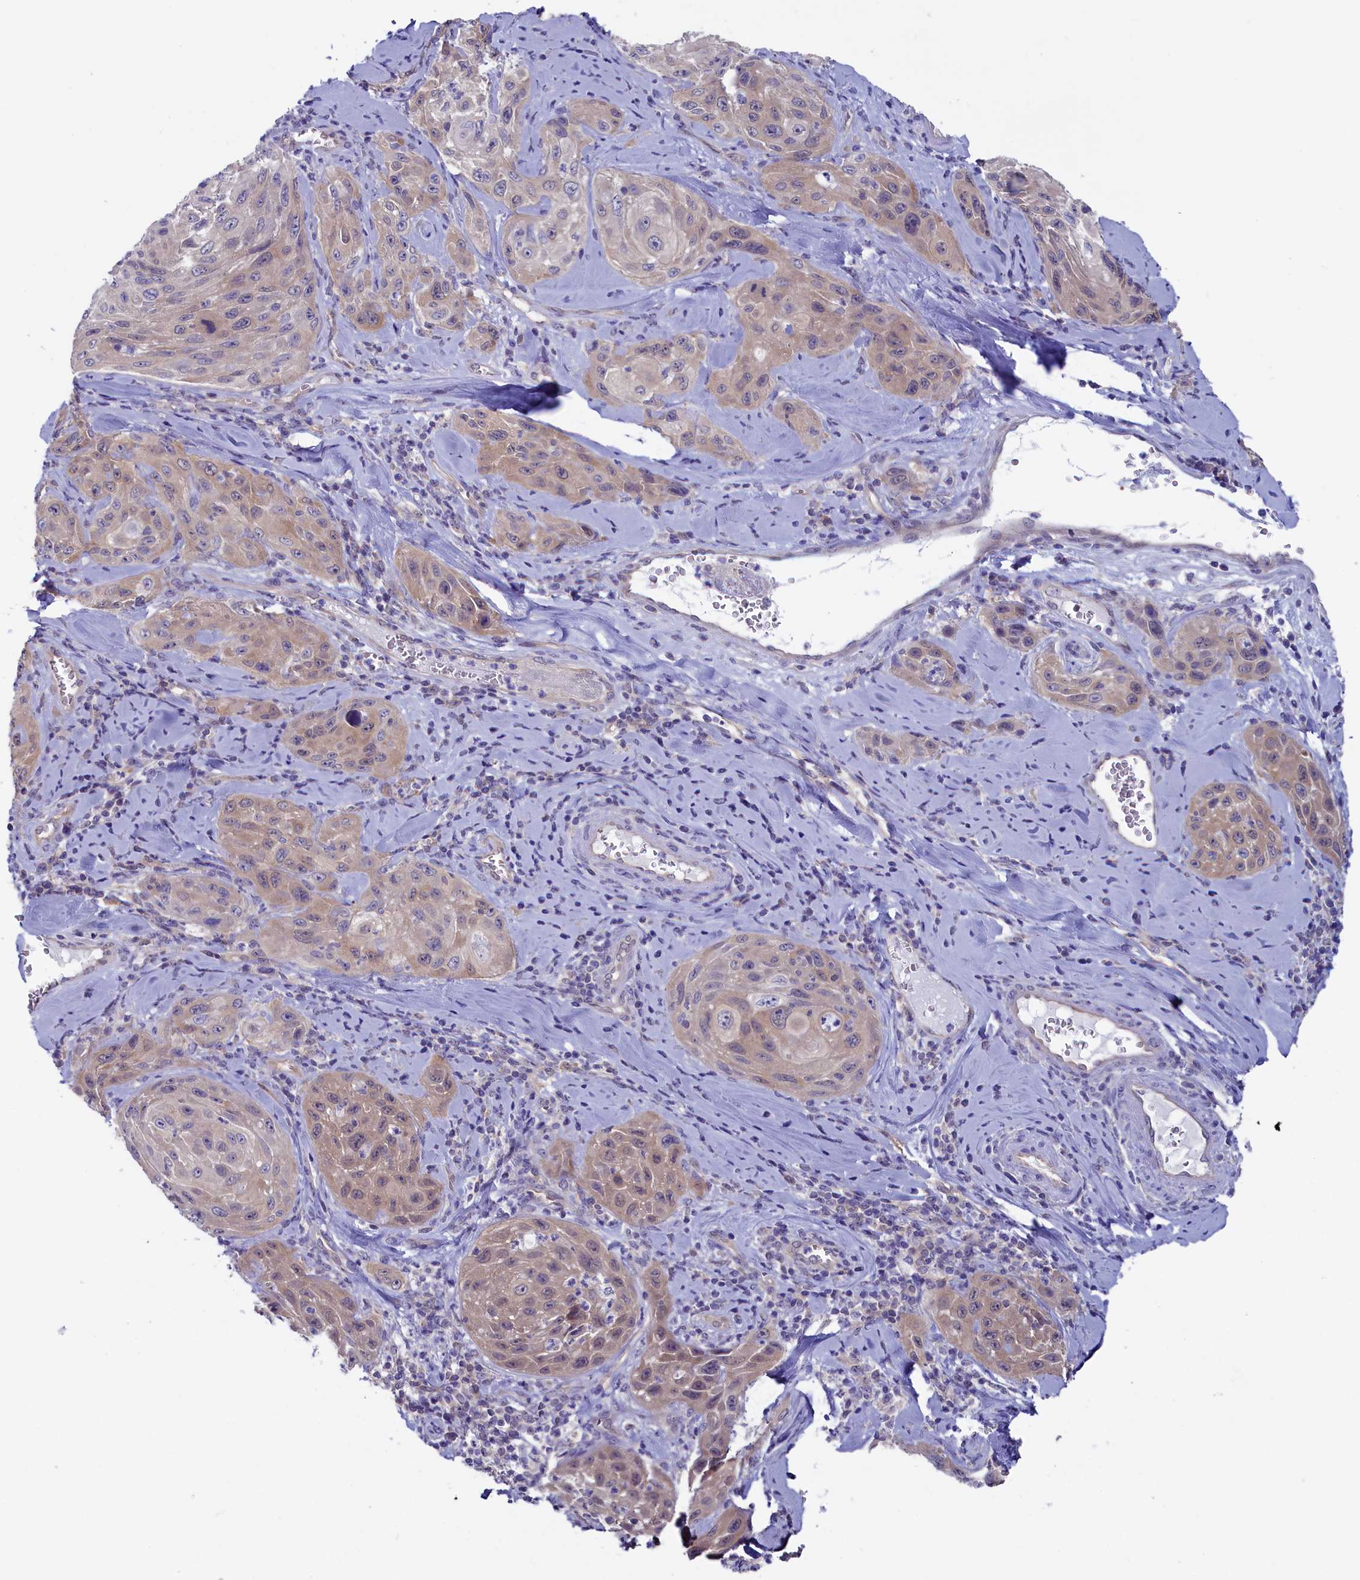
{"staining": {"intensity": "weak", "quantity": ">75%", "location": "cytoplasmic/membranous"}, "tissue": "cervical cancer", "cell_type": "Tumor cells", "image_type": "cancer", "snomed": [{"axis": "morphology", "description": "Squamous cell carcinoma, NOS"}, {"axis": "topography", "description": "Cervix"}], "caption": "Cervical squamous cell carcinoma stained for a protein shows weak cytoplasmic/membranous positivity in tumor cells.", "gene": "CIAPIN1", "patient": {"sex": "female", "age": 42}}